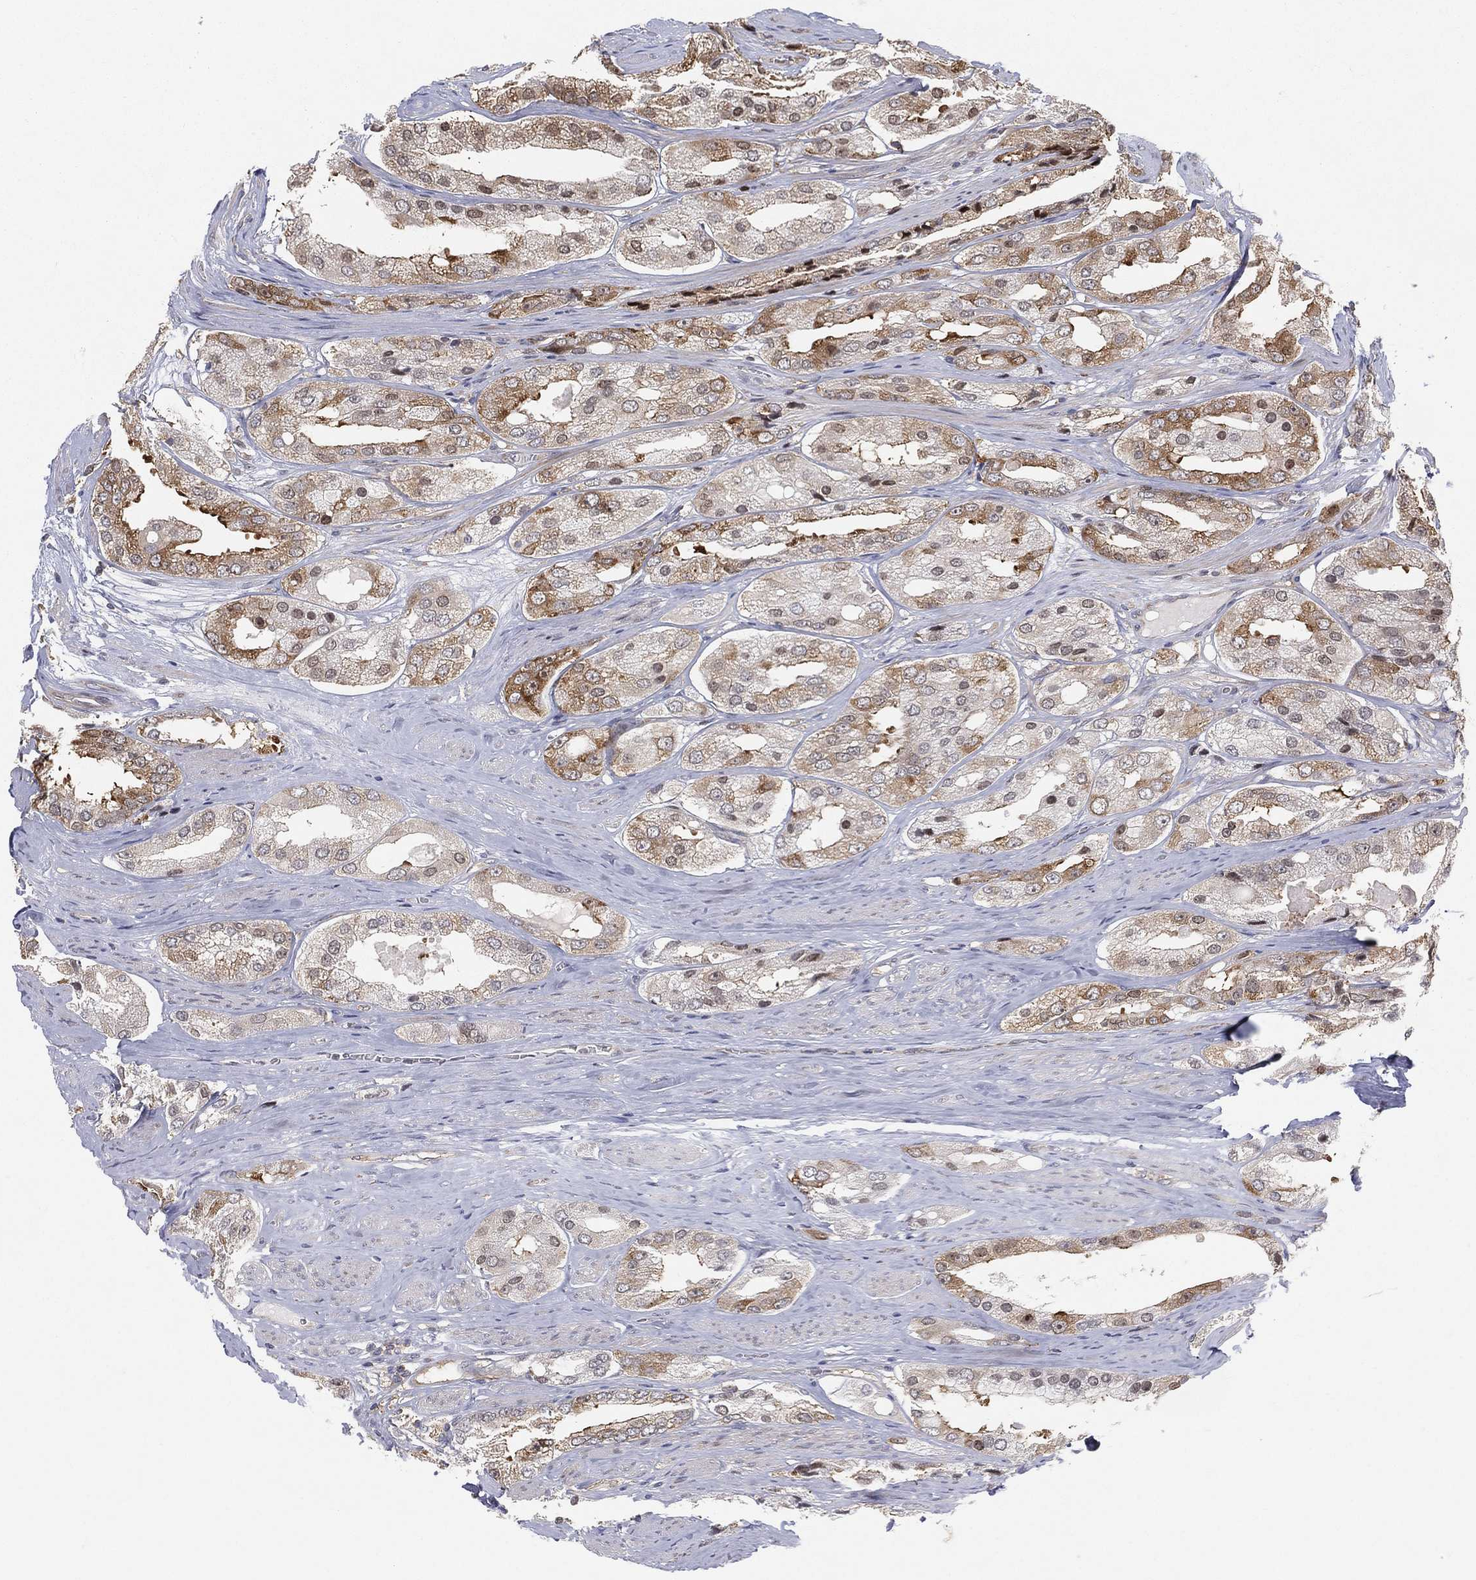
{"staining": {"intensity": "moderate", "quantity": "<25%", "location": "cytoplasmic/membranous"}, "tissue": "prostate cancer", "cell_type": "Tumor cells", "image_type": "cancer", "snomed": [{"axis": "morphology", "description": "Adenocarcinoma, Low grade"}, {"axis": "topography", "description": "Prostate"}], "caption": "Immunohistochemical staining of human prostate cancer (adenocarcinoma (low-grade)) shows low levels of moderate cytoplasmic/membranous protein staining in approximately <25% of tumor cells.", "gene": "TMTC4", "patient": {"sex": "male", "age": 69}}